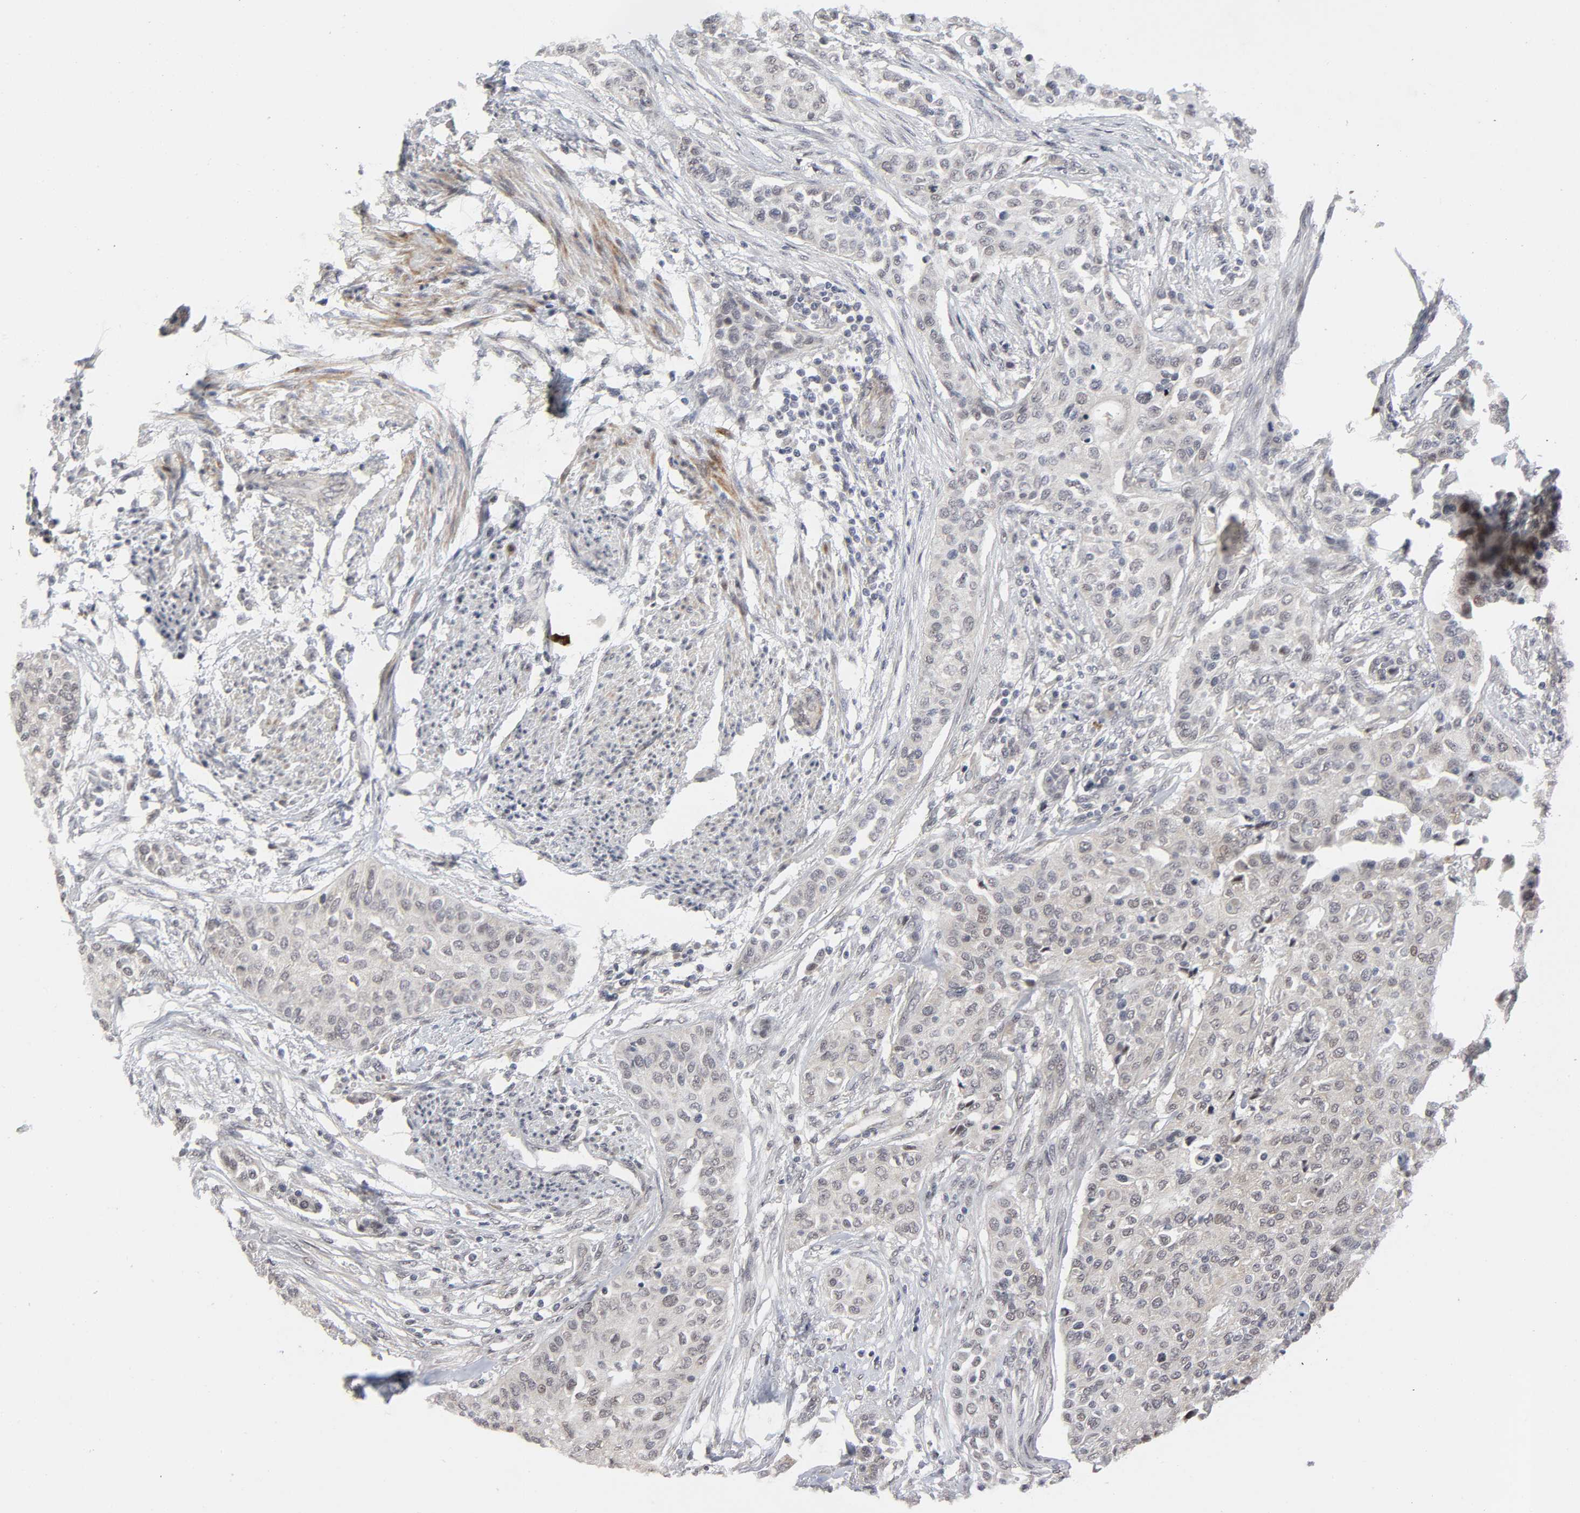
{"staining": {"intensity": "negative", "quantity": "none", "location": "none"}, "tissue": "urothelial cancer", "cell_type": "Tumor cells", "image_type": "cancer", "snomed": [{"axis": "morphology", "description": "Urothelial carcinoma, High grade"}, {"axis": "topography", "description": "Urinary bladder"}], "caption": "This image is of urothelial carcinoma (high-grade) stained with immunohistochemistry (IHC) to label a protein in brown with the nuclei are counter-stained blue. There is no staining in tumor cells.", "gene": "ZKSCAN8", "patient": {"sex": "male", "age": 74}}